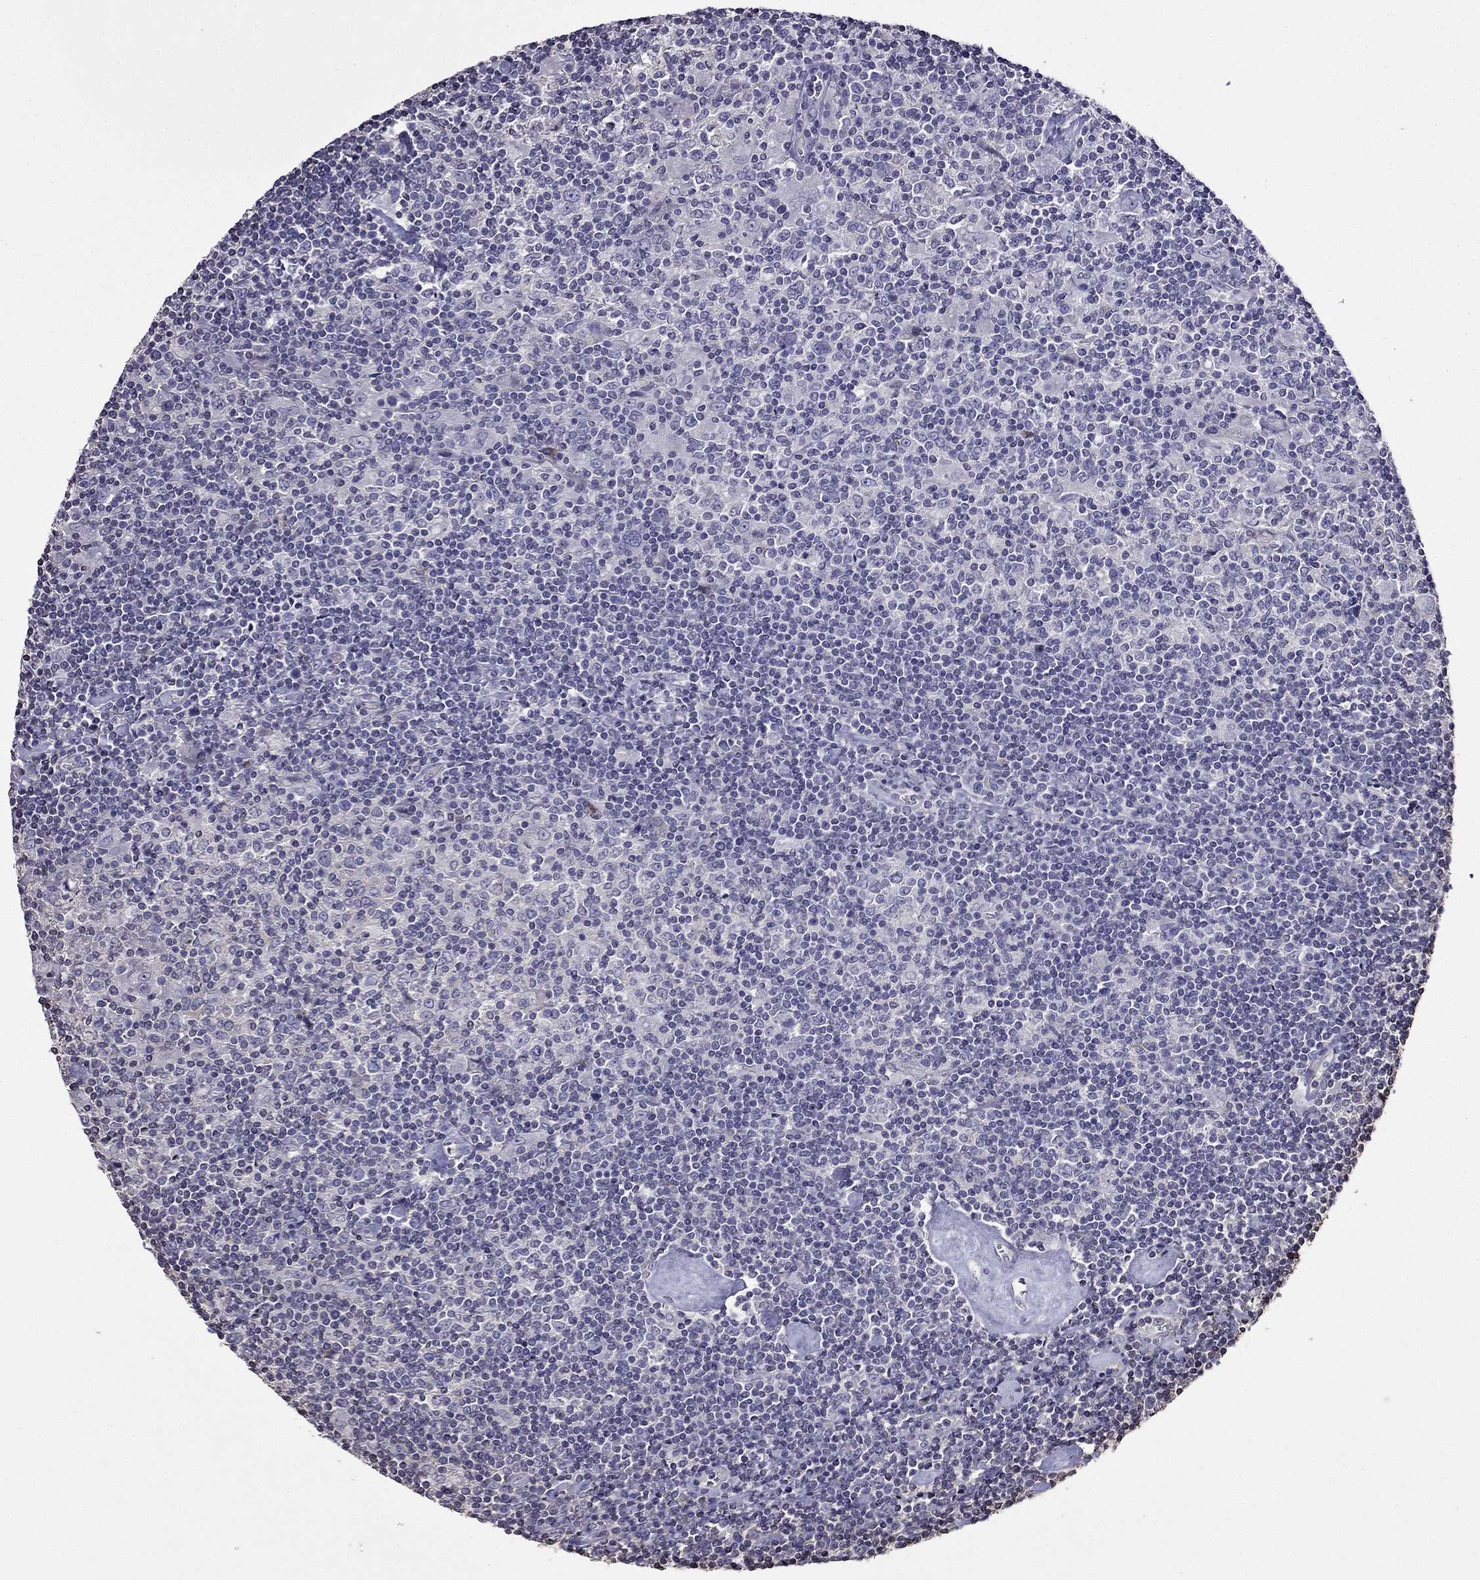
{"staining": {"intensity": "negative", "quantity": "none", "location": "none"}, "tissue": "lymphoma", "cell_type": "Tumor cells", "image_type": "cancer", "snomed": [{"axis": "morphology", "description": "Hodgkin's disease, NOS"}, {"axis": "topography", "description": "Lymph node"}], "caption": "Immunohistochemistry micrograph of Hodgkin's disease stained for a protein (brown), which displays no staining in tumor cells.", "gene": "GUCA1B", "patient": {"sex": "male", "age": 40}}